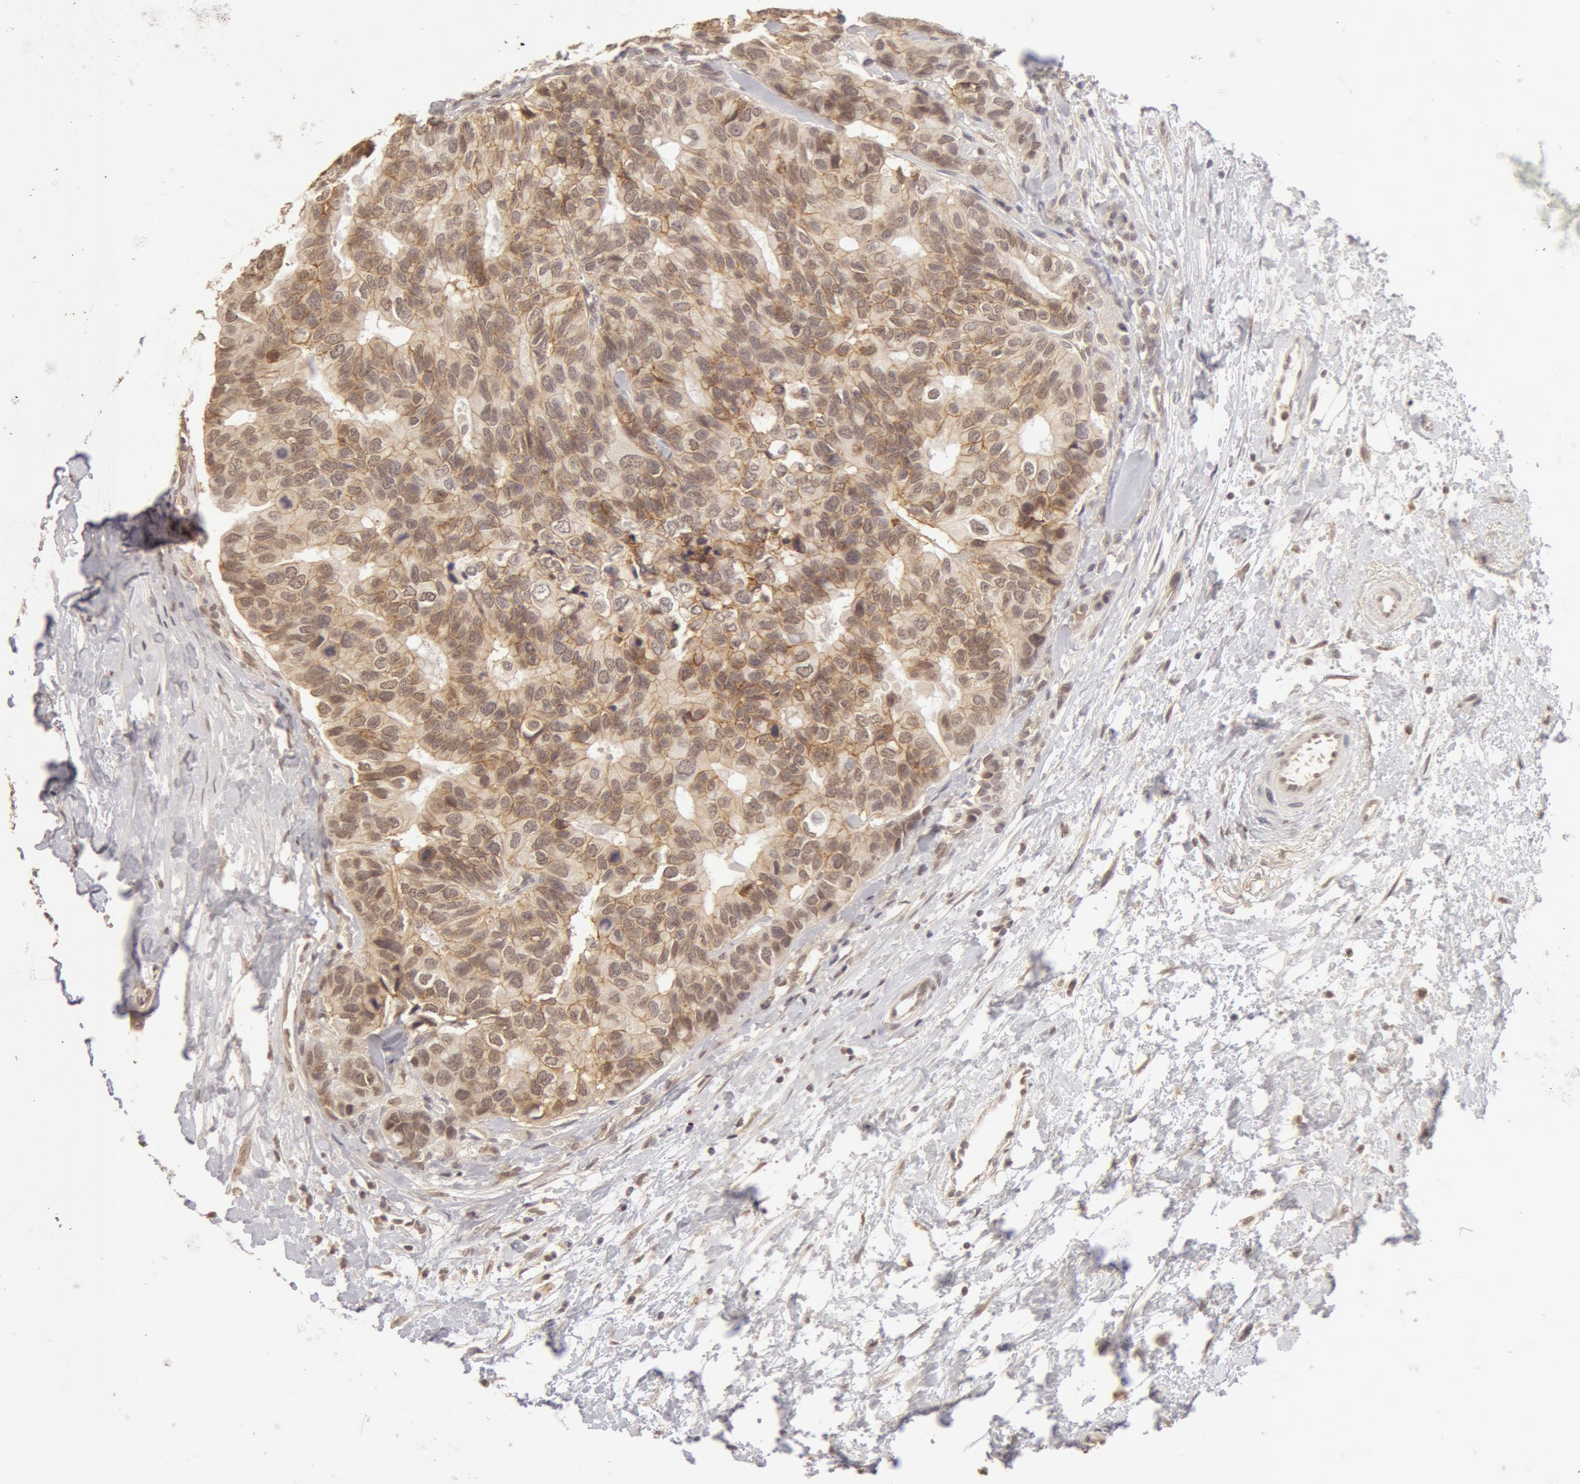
{"staining": {"intensity": "weak", "quantity": ">75%", "location": "cytoplasmic/membranous"}, "tissue": "breast cancer", "cell_type": "Tumor cells", "image_type": "cancer", "snomed": [{"axis": "morphology", "description": "Duct carcinoma"}, {"axis": "topography", "description": "Breast"}], "caption": "High-magnification brightfield microscopy of breast cancer (infiltrating ductal carcinoma) stained with DAB (3,3'-diaminobenzidine) (brown) and counterstained with hematoxylin (blue). tumor cells exhibit weak cytoplasmic/membranous staining is seen in about>75% of cells.", "gene": "ADAM10", "patient": {"sex": "female", "age": 69}}